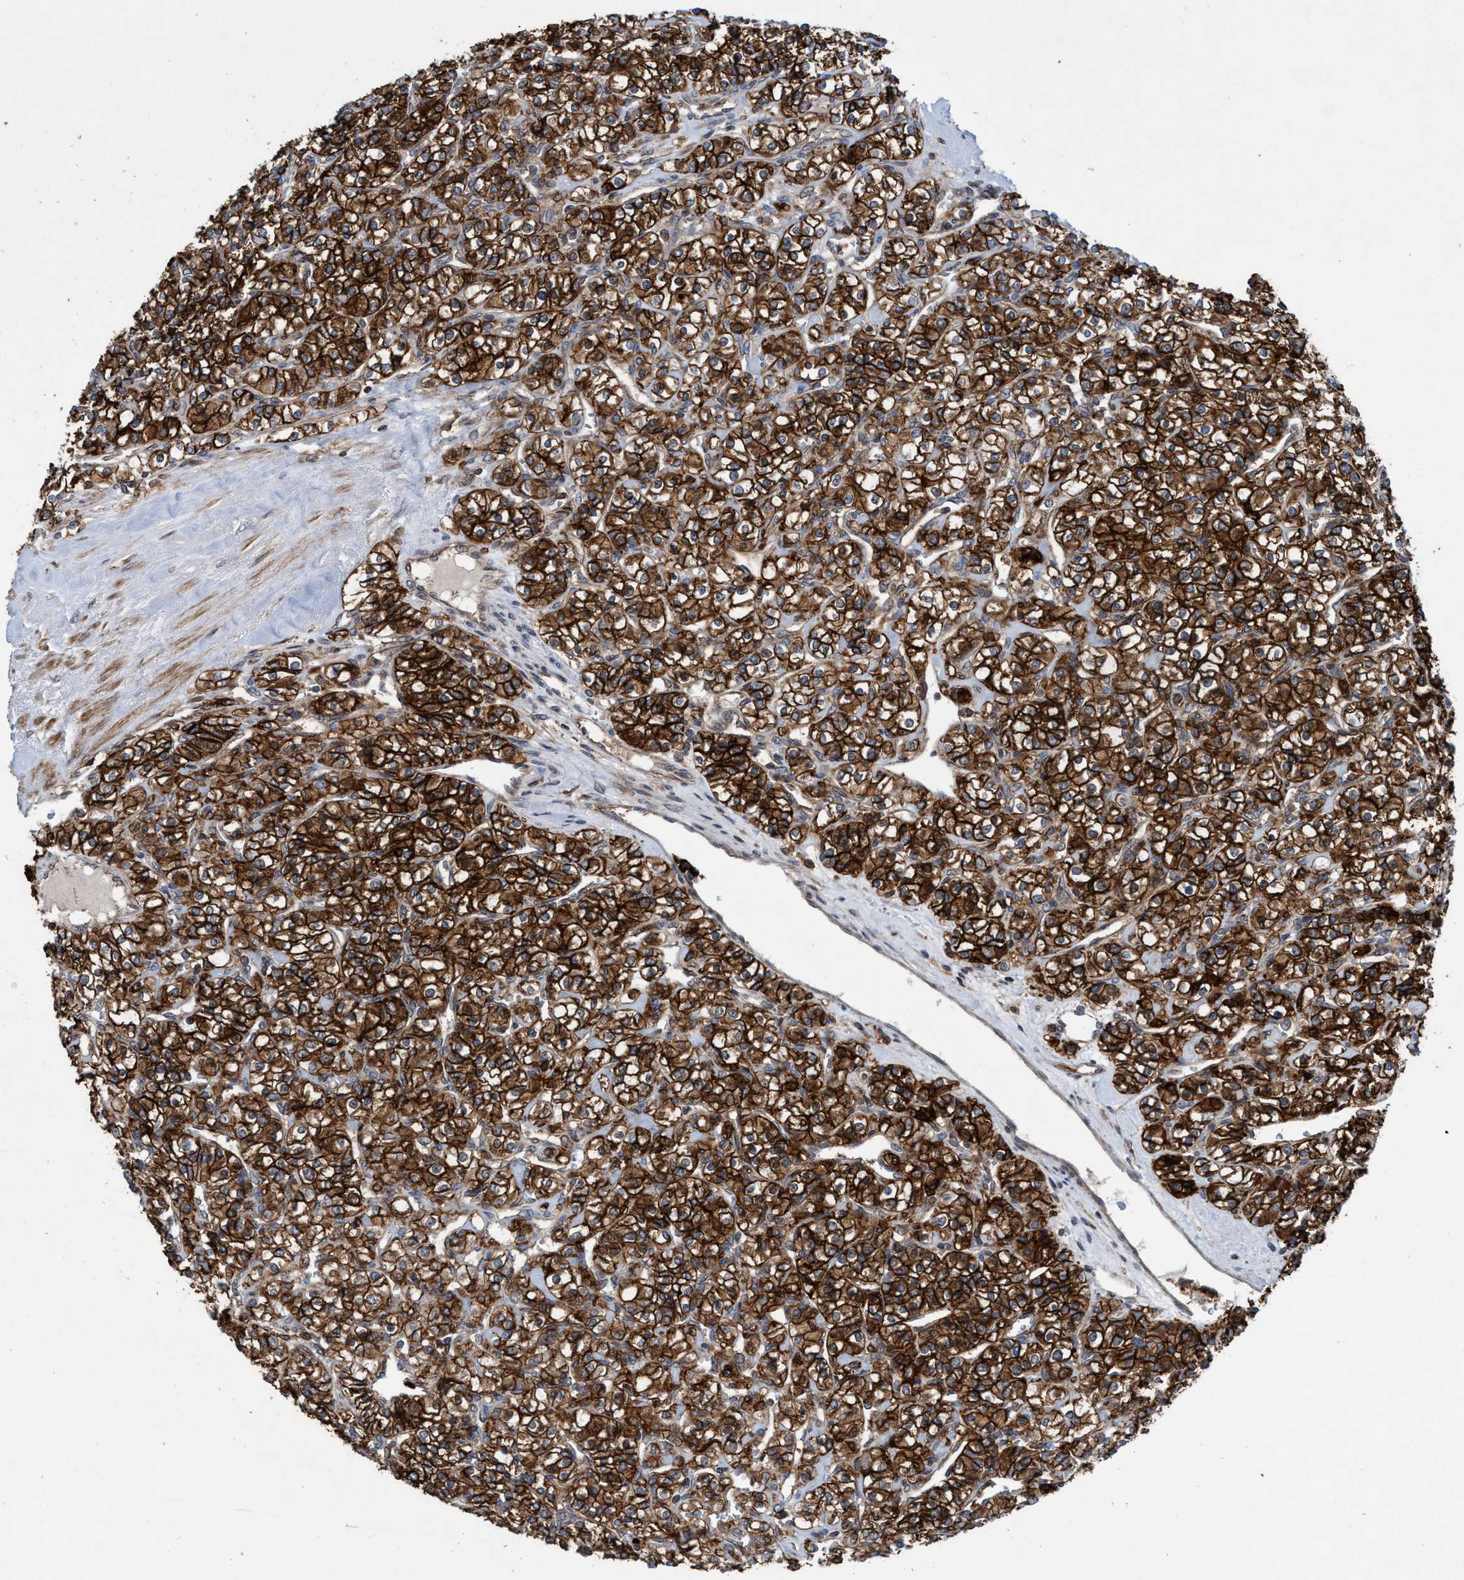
{"staining": {"intensity": "strong", "quantity": ">75%", "location": "cytoplasmic/membranous"}, "tissue": "renal cancer", "cell_type": "Tumor cells", "image_type": "cancer", "snomed": [{"axis": "morphology", "description": "Adenocarcinoma, NOS"}, {"axis": "topography", "description": "Kidney"}], "caption": "About >75% of tumor cells in renal adenocarcinoma show strong cytoplasmic/membranous protein staining as visualized by brown immunohistochemical staining.", "gene": "SLC16A3", "patient": {"sex": "male", "age": 77}}